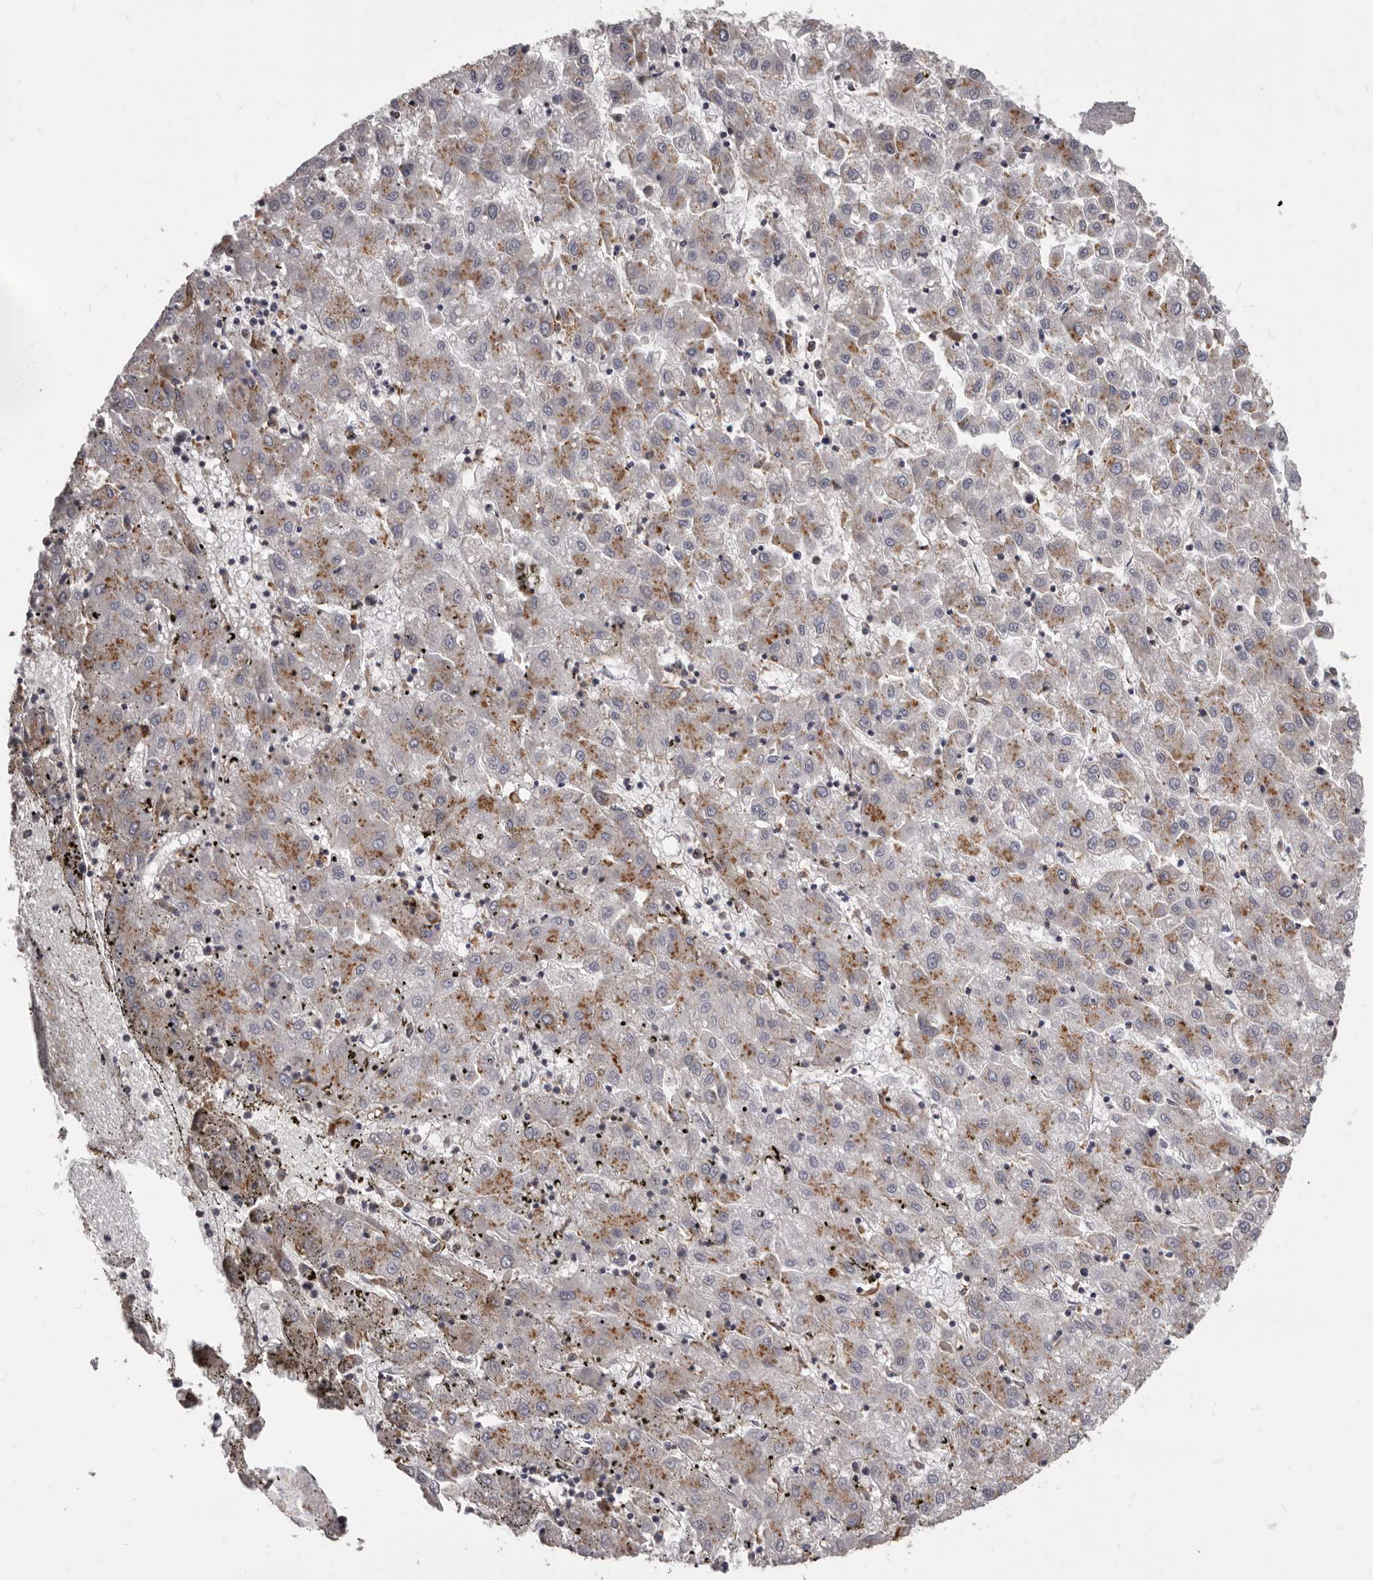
{"staining": {"intensity": "moderate", "quantity": ">75%", "location": "cytoplasmic/membranous"}, "tissue": "liver cancer", "cell_type": "Tumor cells", "image_type": "cancer", "snomed": [{"axis": "morphology", "description": "Carcinoma, Hepatocellular, NOS"}, {"axis": "topography", "description": "Liver"}], "caption": "This photomicrograph reveals liver cancer stained with immunohistochemistry to label a protein in brown. The cytoplasmic/membranous of tumor cells show moderate positivity for the protein. Nuclei are counter-stained blue.", "gene": "PI4K2A", "patient": {"sex": "male", "age": 72}}